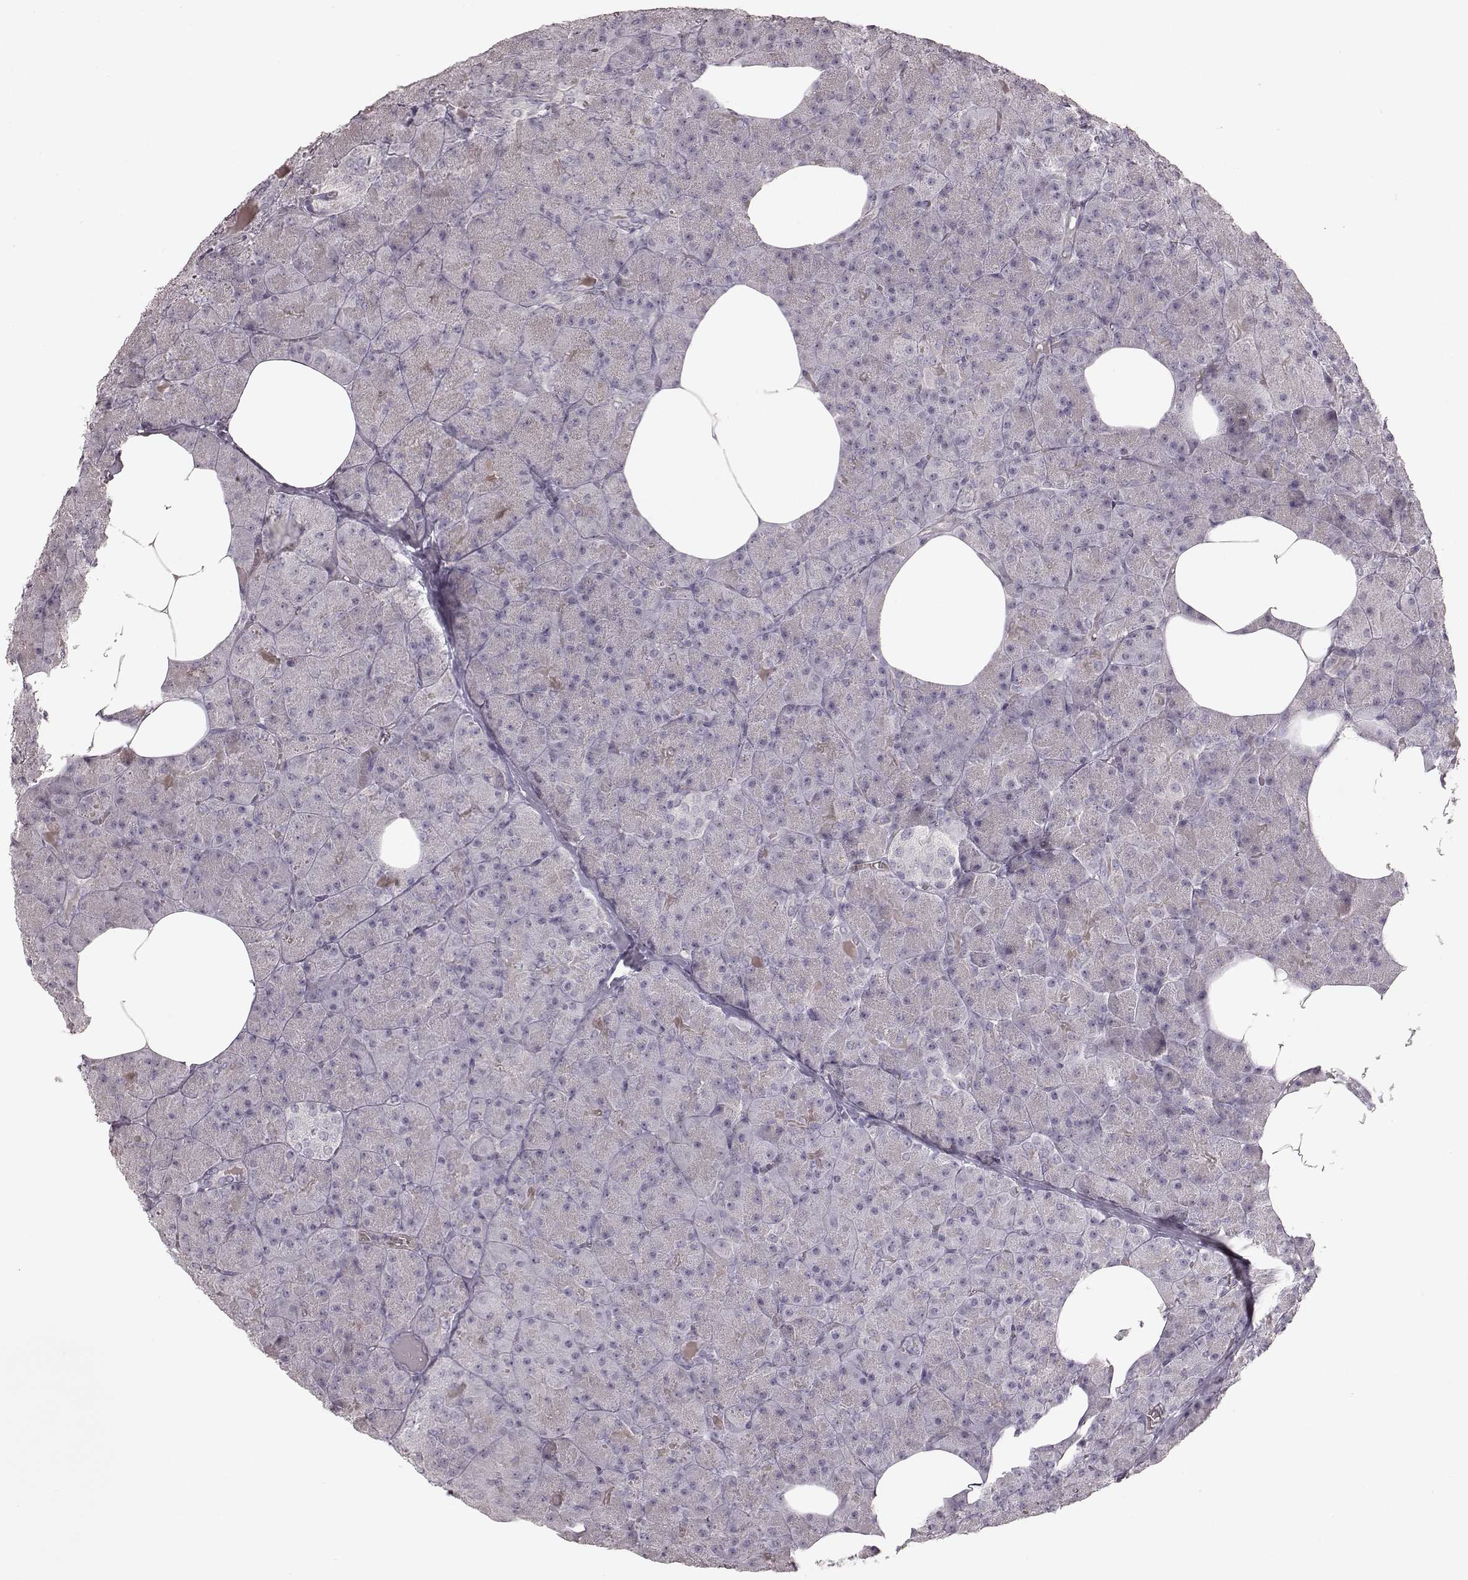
{"staining": {"intensity": "negative", "quantity": "none", "location": "none"}, "tissue": "pancreas", "cell_type": "Exocrine glandular cells", "image_type": "normal", "snomed": [{"axis": "morphology", "description": "Normal tissue, NOS"}, {"axis": "topography", "description": "Pancreas"}], "caption": "Exocrine glandular cells show no significant protein positivity in unremarkable pancreas. (Brightfield microscopy of DAB (3,3'-diaminobenzidine) immunohistochemistry at high magnification).", "gene": "PRLHR", "patient": {"sex": "female", "age": 45}}